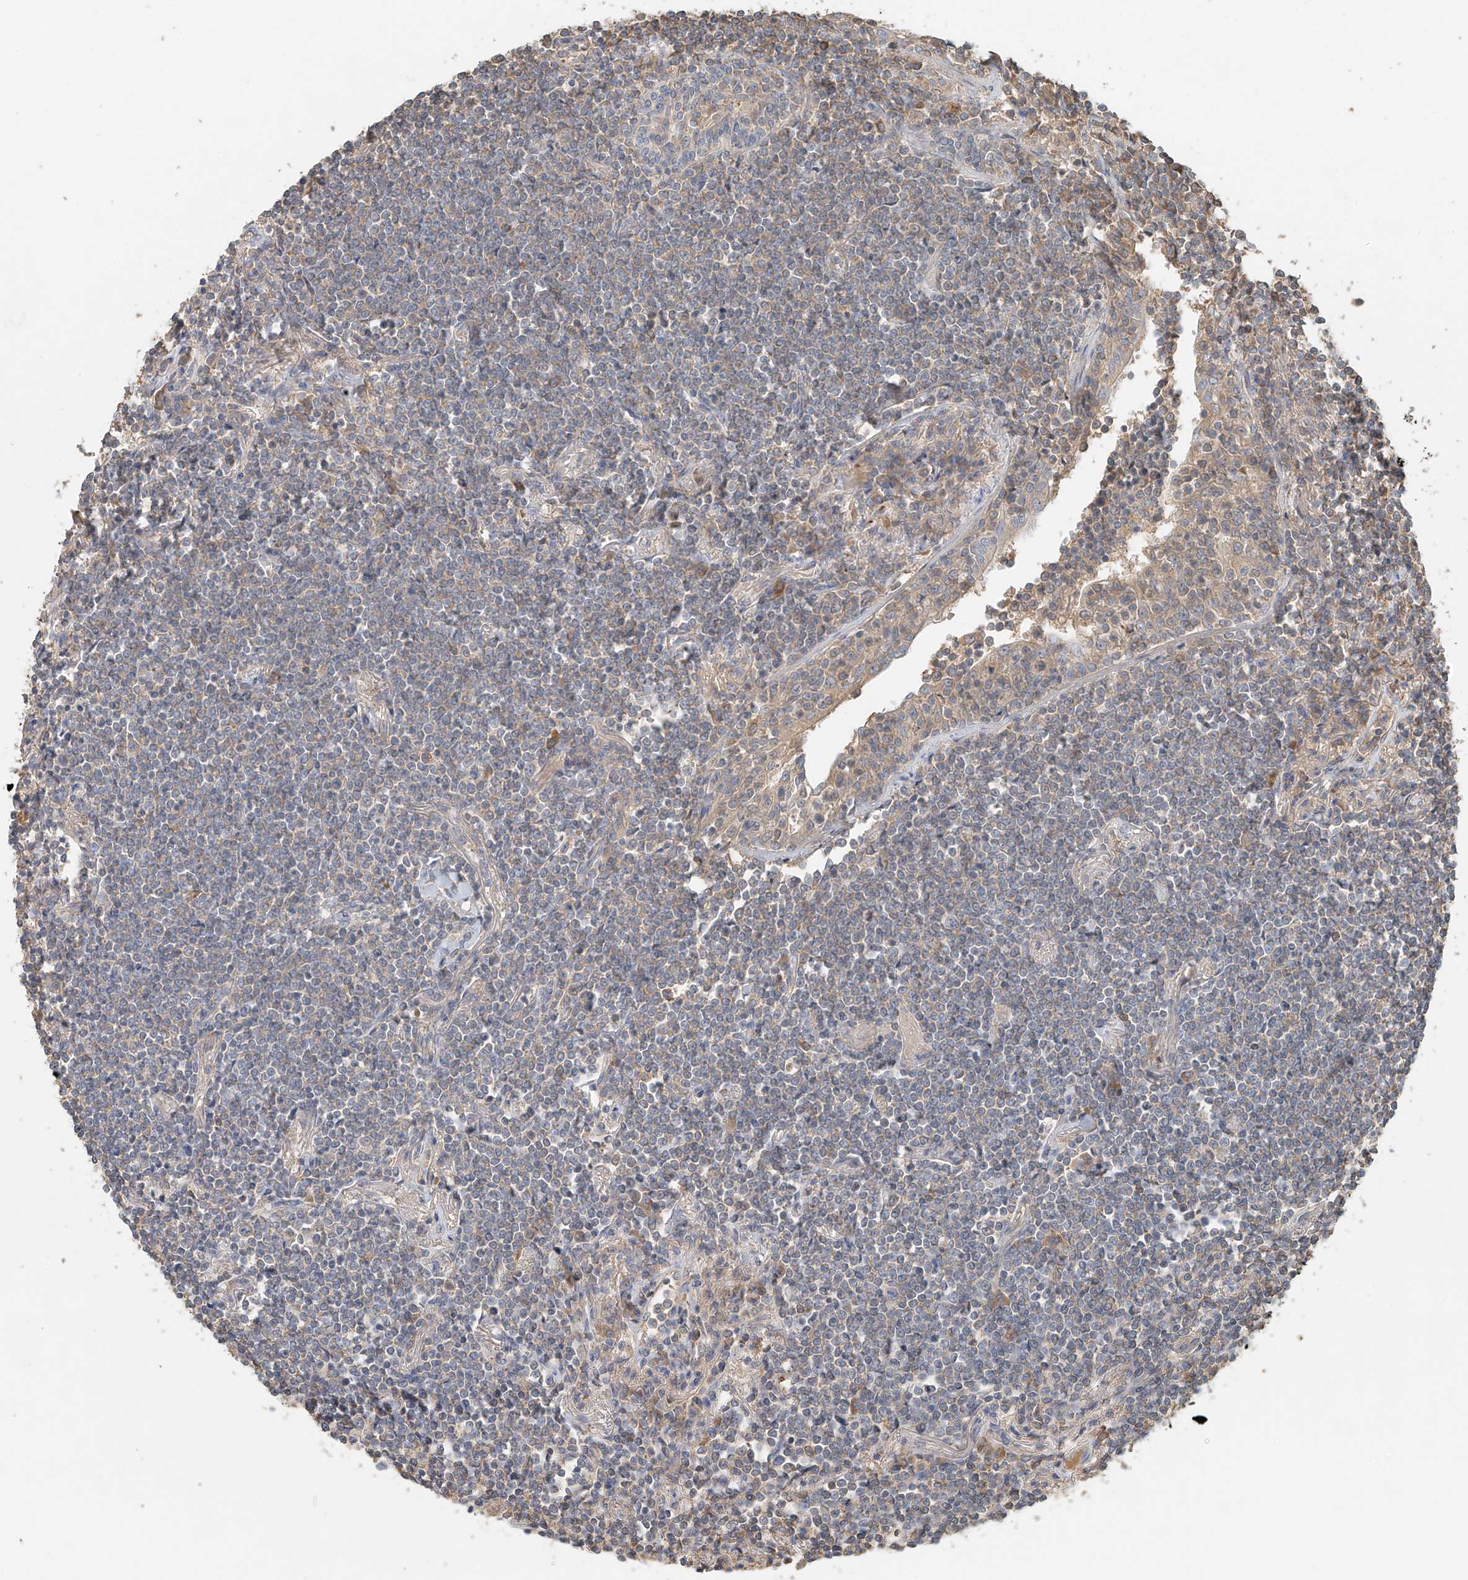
{"staining": {"intensity": "negative", "quantity": "none", "location": "none"}, "tissue": "lymphoma", "cell_type": "Tumor cells", "image_type": "cancer", "snomed": [{"axis": "morphology", "description": "Malignant lymphoma, non-Hodgkin's type, Low grade"}, {"axis": "topography", "description": "Lung"}], "caption": "A photomicrograph of human low-grade malignant lymphoma, non-Hodgkin's type is negative for staining in tumor cells.", "gene": "GNB1L", "patient": {"sex": "female", "age": 71}}